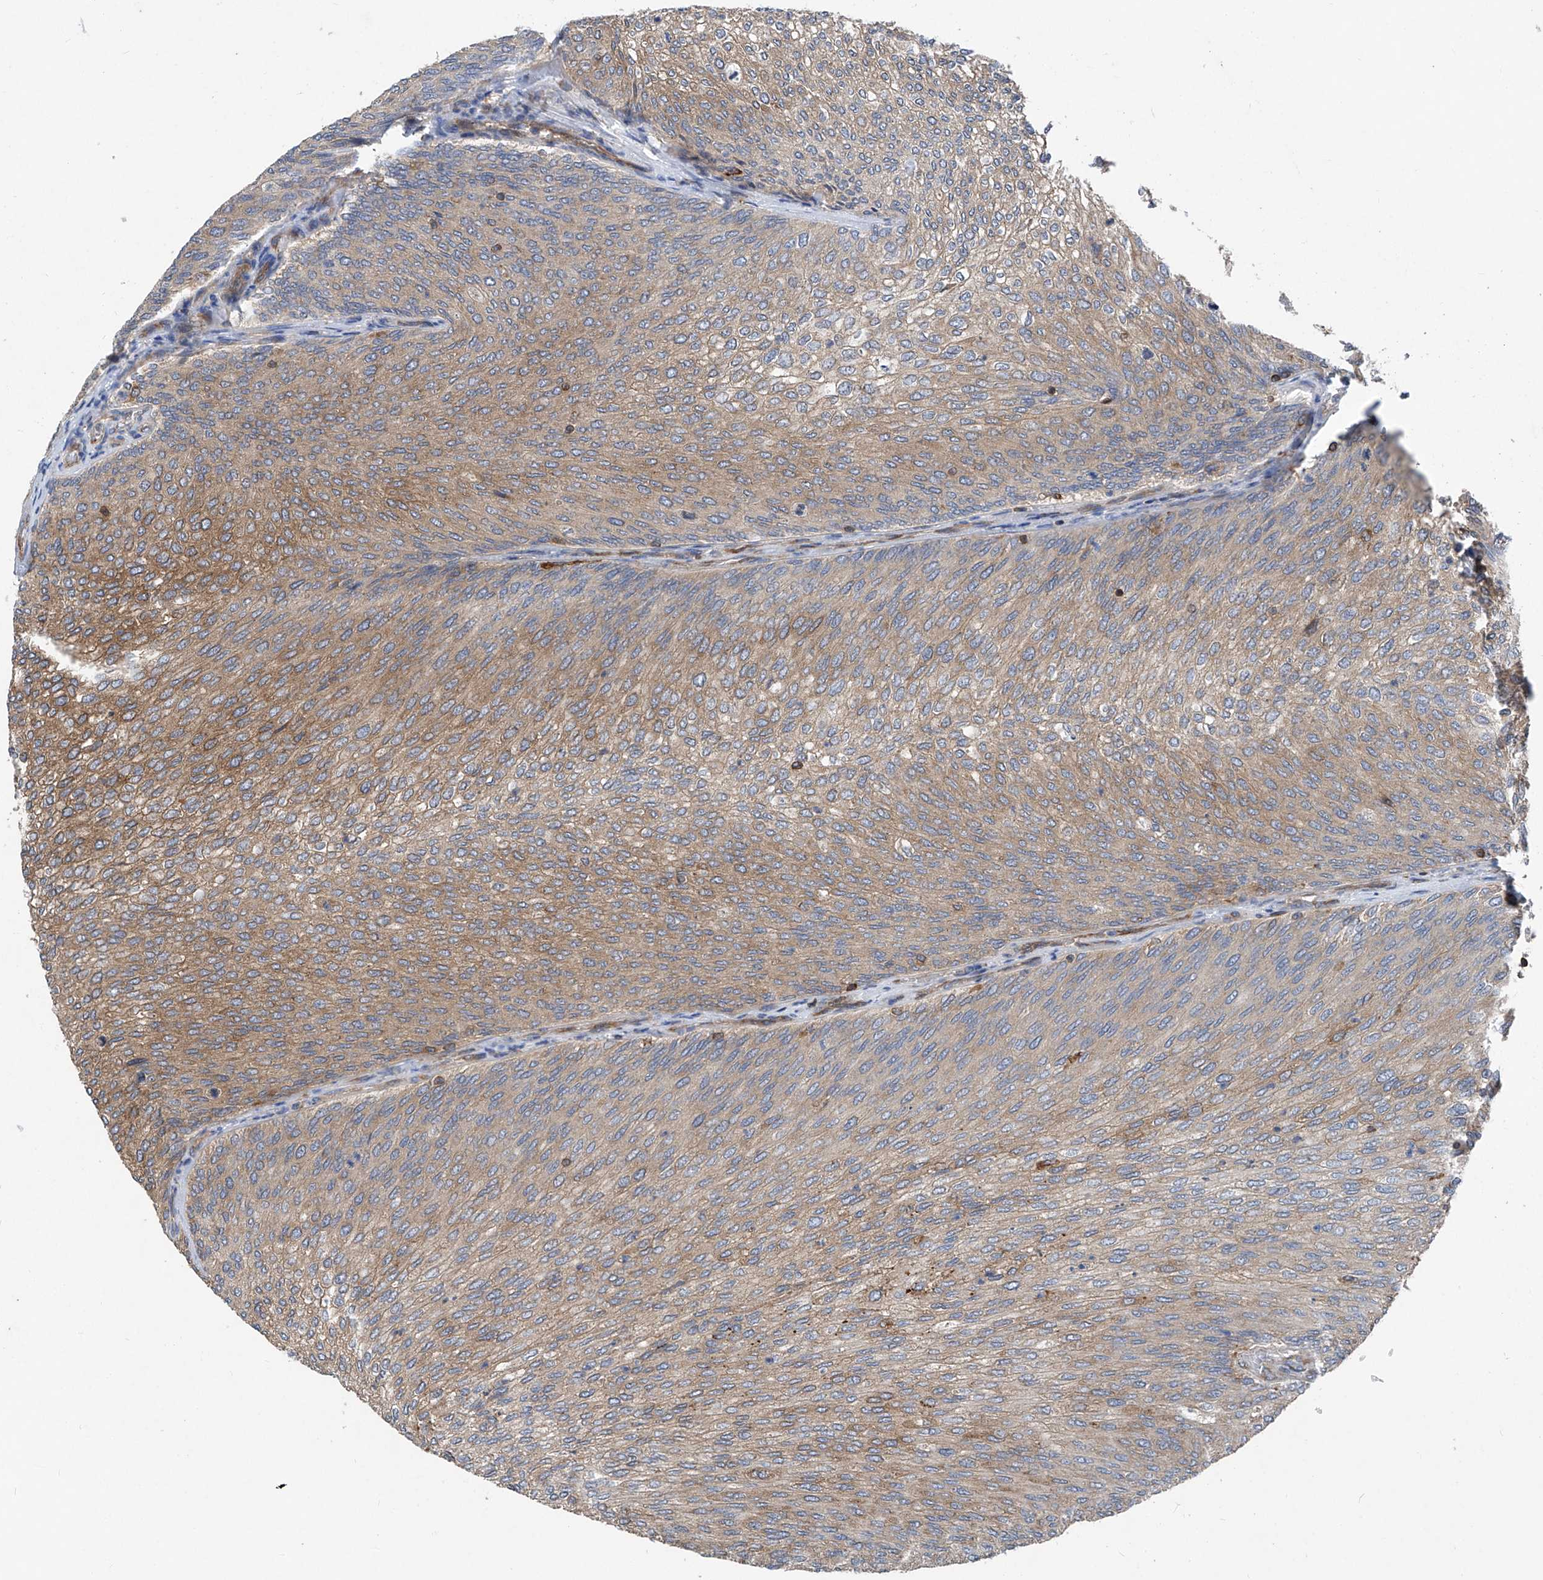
{"staining": {"intensity": "strong", "quantity": "25%-75%", "location": "cytoplasmic/membranous"}, "tissue": "urothelial cancer", "cell_type": "Tumor cells", "image_type": "cancer", "snomed": [{"axis": "morphology", "description": "Urothelial carcinoma, Low grade"}, {"axis": "topography", "description": "Urinary bladder"}], "caption": "Strong cytoplasmic/membranous positivity is seen in about 25%-75% of tumor cells in urothelial cancer. The protein of interest is shown in brown color, while the nuclei are stained blue.", "gene": "TRIM38", "patient": {"sex": "female", "age": 79}}